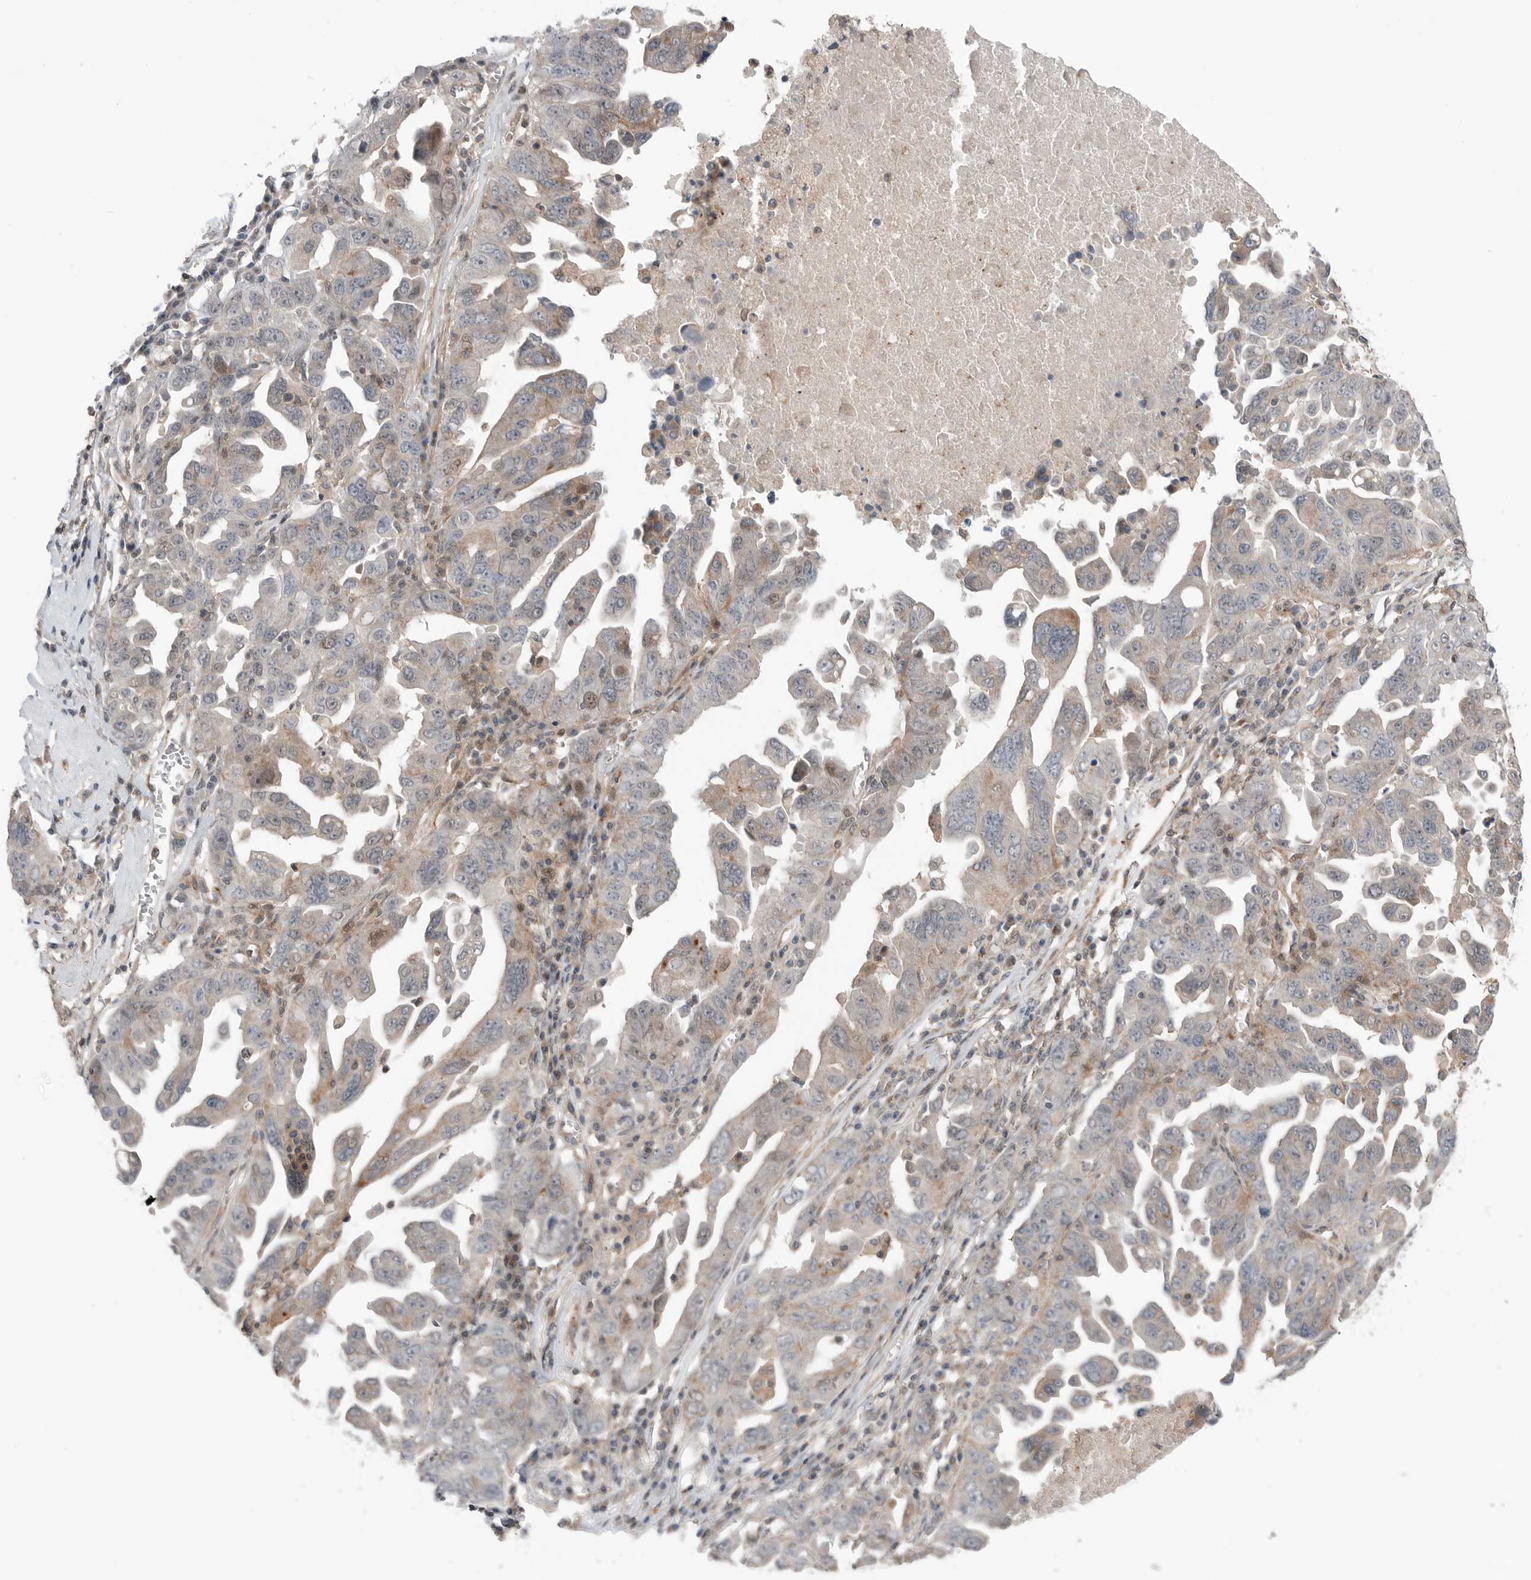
{"staining": {"intensity": "weak", "quantity": "<25%", "location": "cytoplasmic/membranous"}, "tissue": "ovarian cancer", "cell_type": "Tumor cells", "image_type": "cancer", "snomed": [{"axis": "morphology", "description": "Carcinoma, endometroid"}, {"axis": "topography", "description": "Ovary"}], "caption": "Immunohistochemistry micrograph of ovarian endometroid carcinoma stained for a protein (brown), which reveals no expression in tumor cells.", "gene": "PEAK1", "patient": {"sex": "female", "age": 62}}